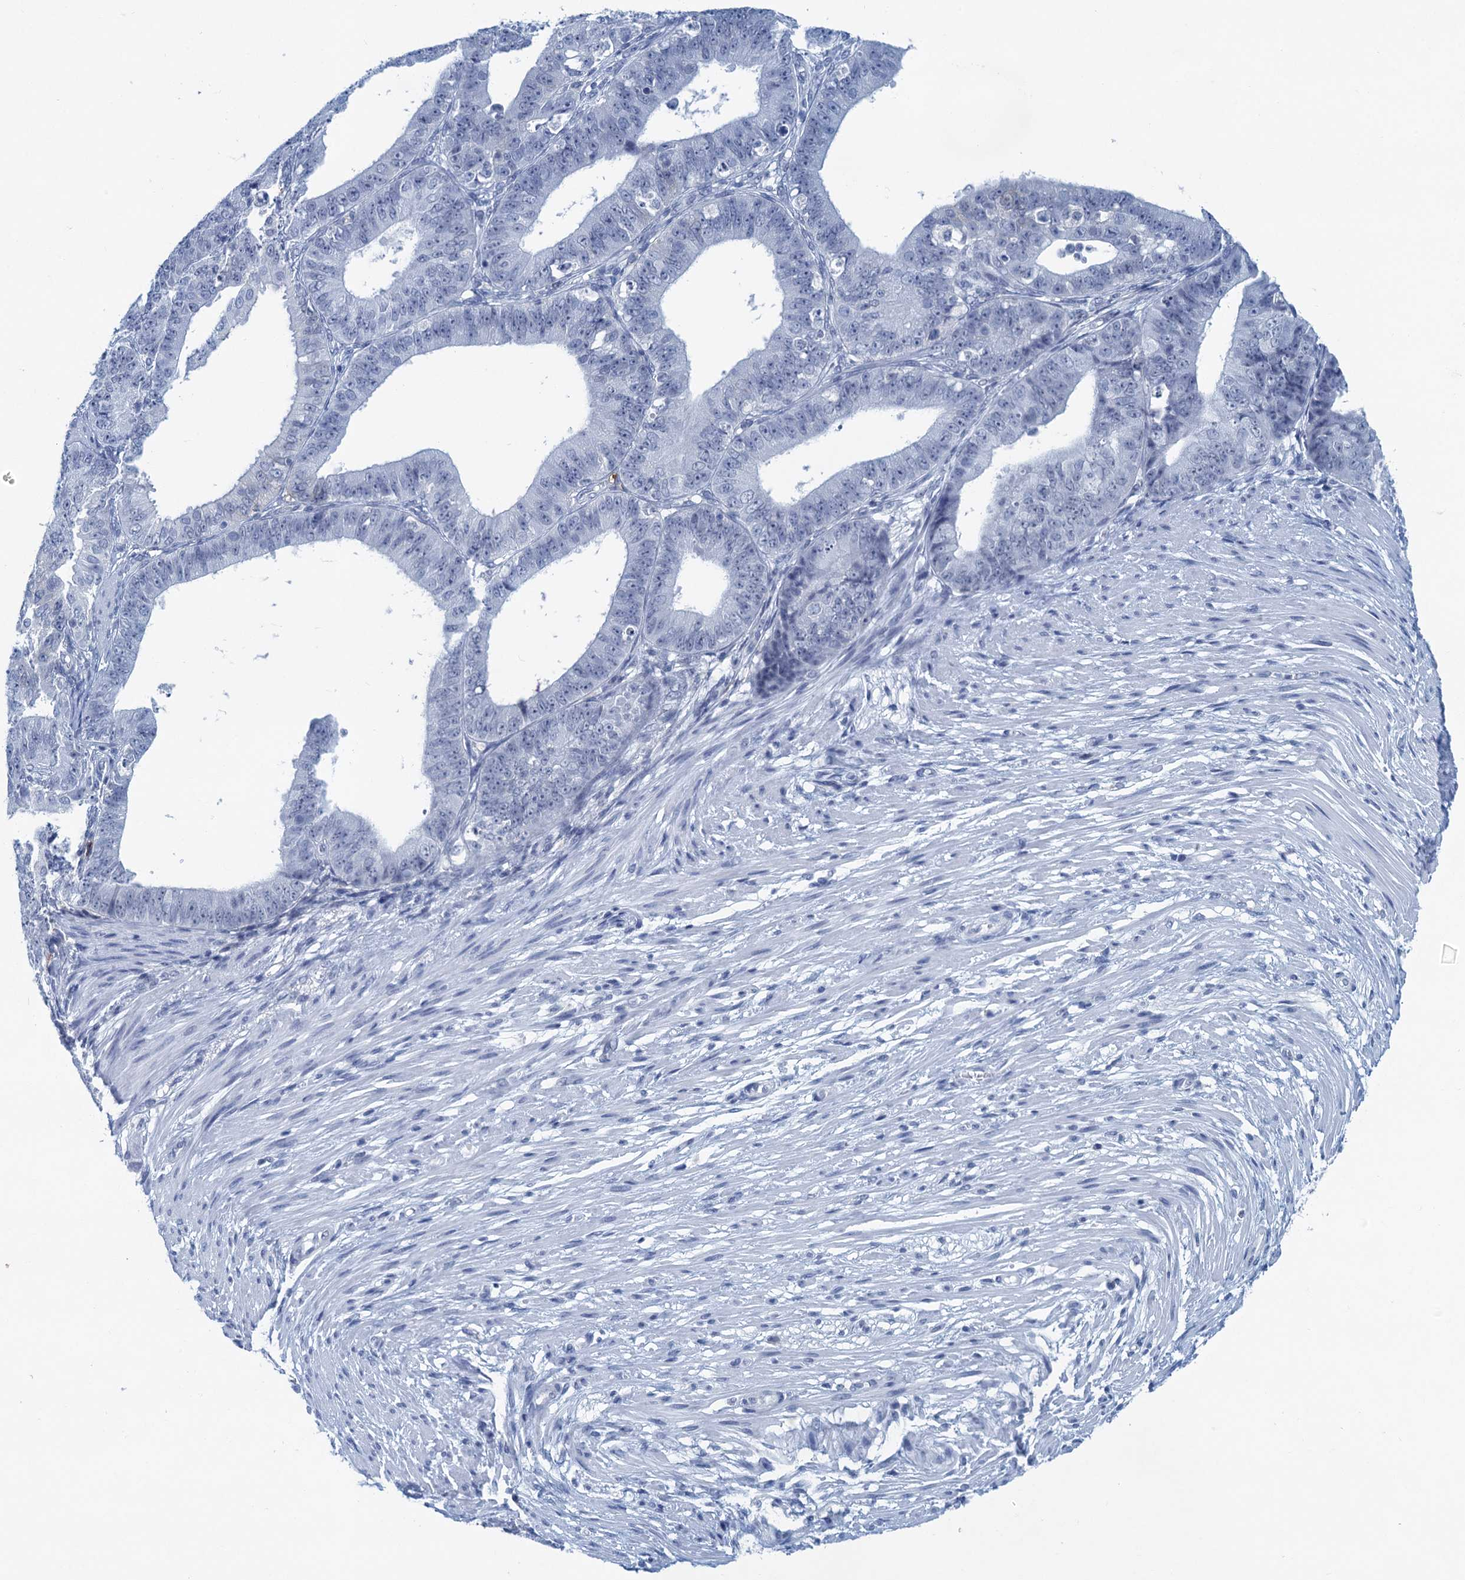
{"staining": {"intensity": "negative", "quantity": "none", "location": "none"}, "tissue": "ovarian cancer", "cell_type": "Tumor cells", "image_type": "cancer", "snomed": [{"axis": "morphology", "description": "Carcinoma, endometroid"}, {"axis": "topography", "description": "Appendix"}, {"axis": "topography", "description": "Ovary"}], "caption": "Tumor cells are negative for brown protein staining in endometroid carcinoma (ovarian).", "gene": "HAPSTR1", "patient": {"sex": "female", "age": 42}}